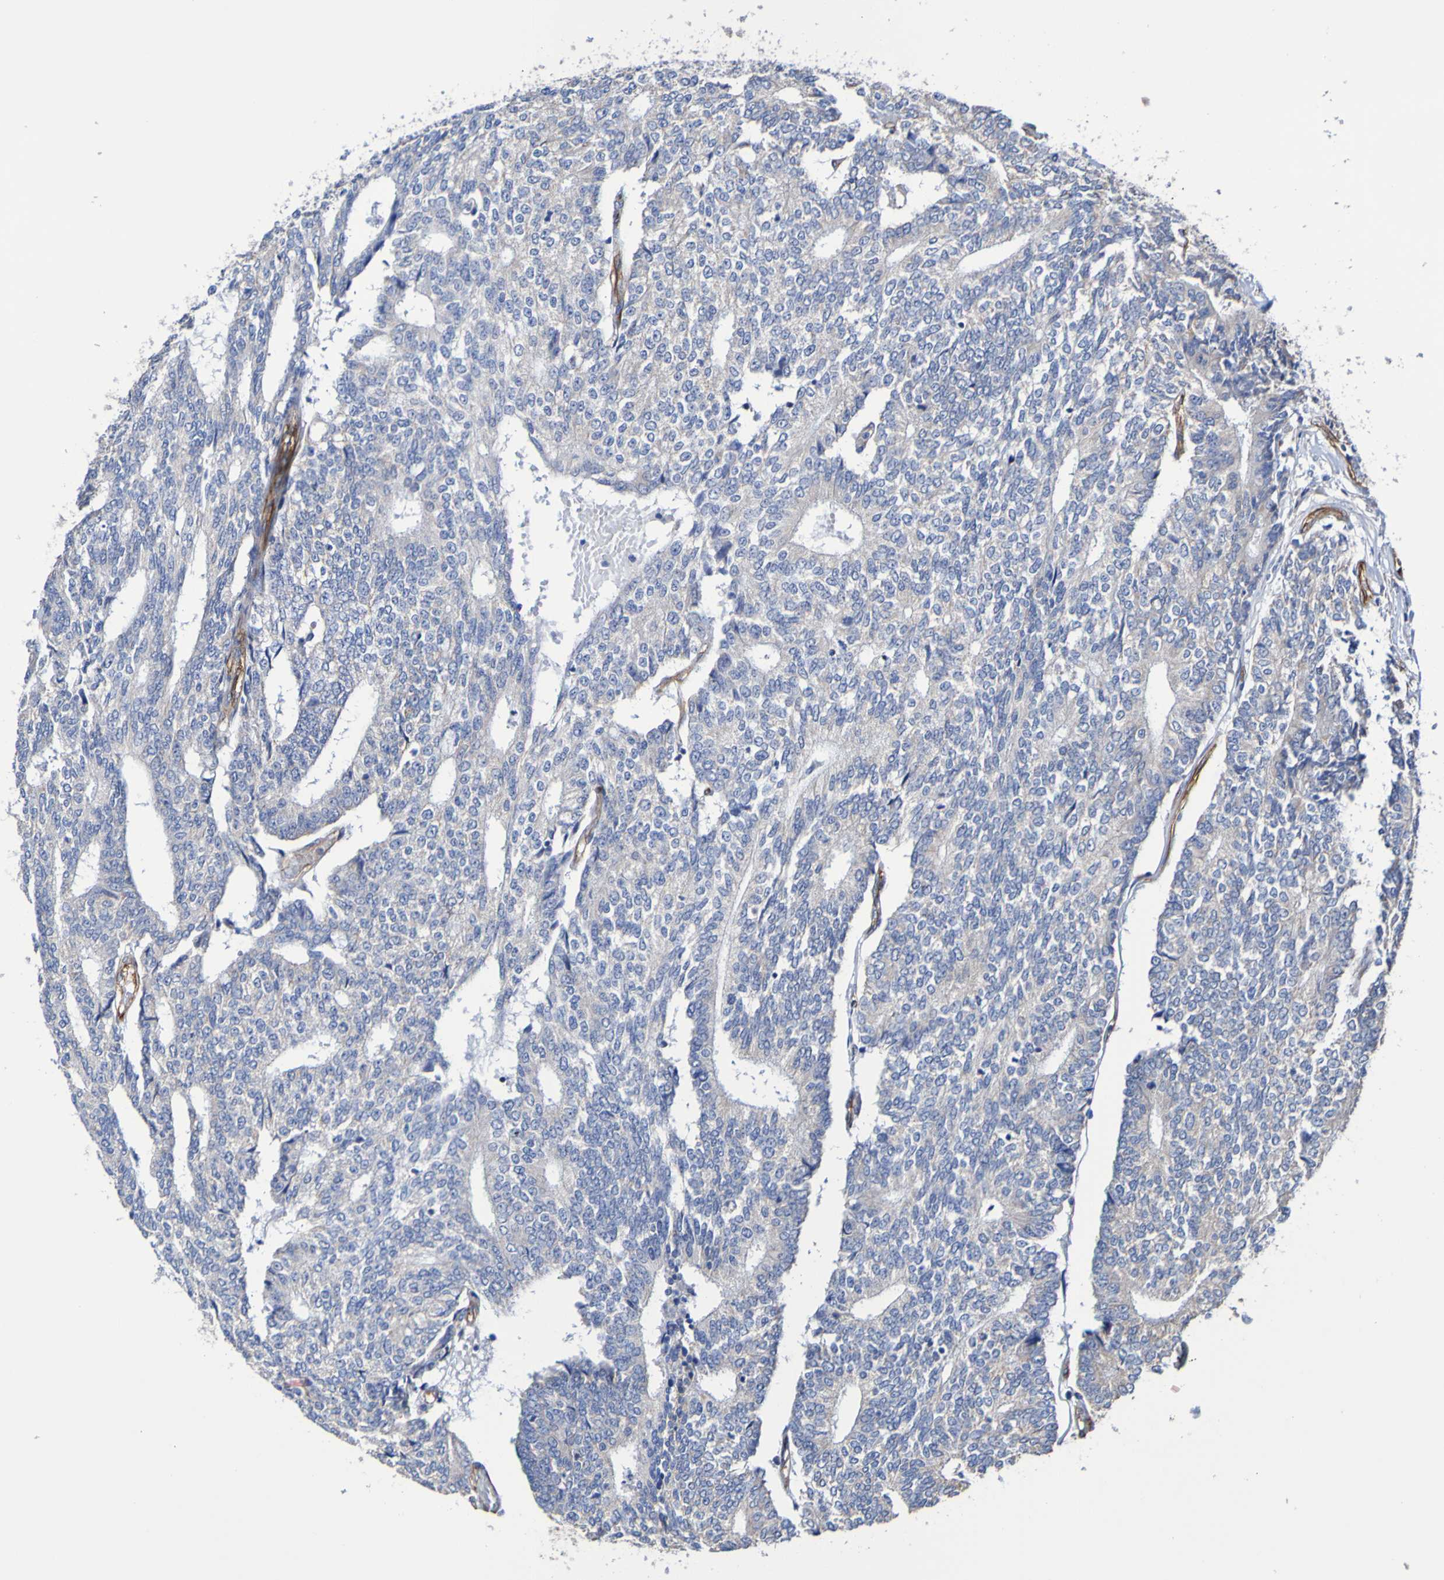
{"staining": {"intensity": "negative", "quantity": "none", "location": "none"}, "tissue": "prostate cancer", "cell_type": "Tumor cells", "image_type": "cancer", "snomed": [{"axis": "morphology", "description": "Normal tissue, NOS"}, {"axis": "morphology", "description": "Adenocarcinoma, High grade"}, {"axis": "topography", "description": "Prostate"}, {"axis": "topography", "description": "Seminal veicle"}], "caption": "High power microscopy photomicrograph of an IHC histopathology image of adenocarcinoma (high-grade) (prostate), revealing no significant expression in tumor cells.", "gene": "ELMOD3", "patient": {"sex": "male", "age": 55}}